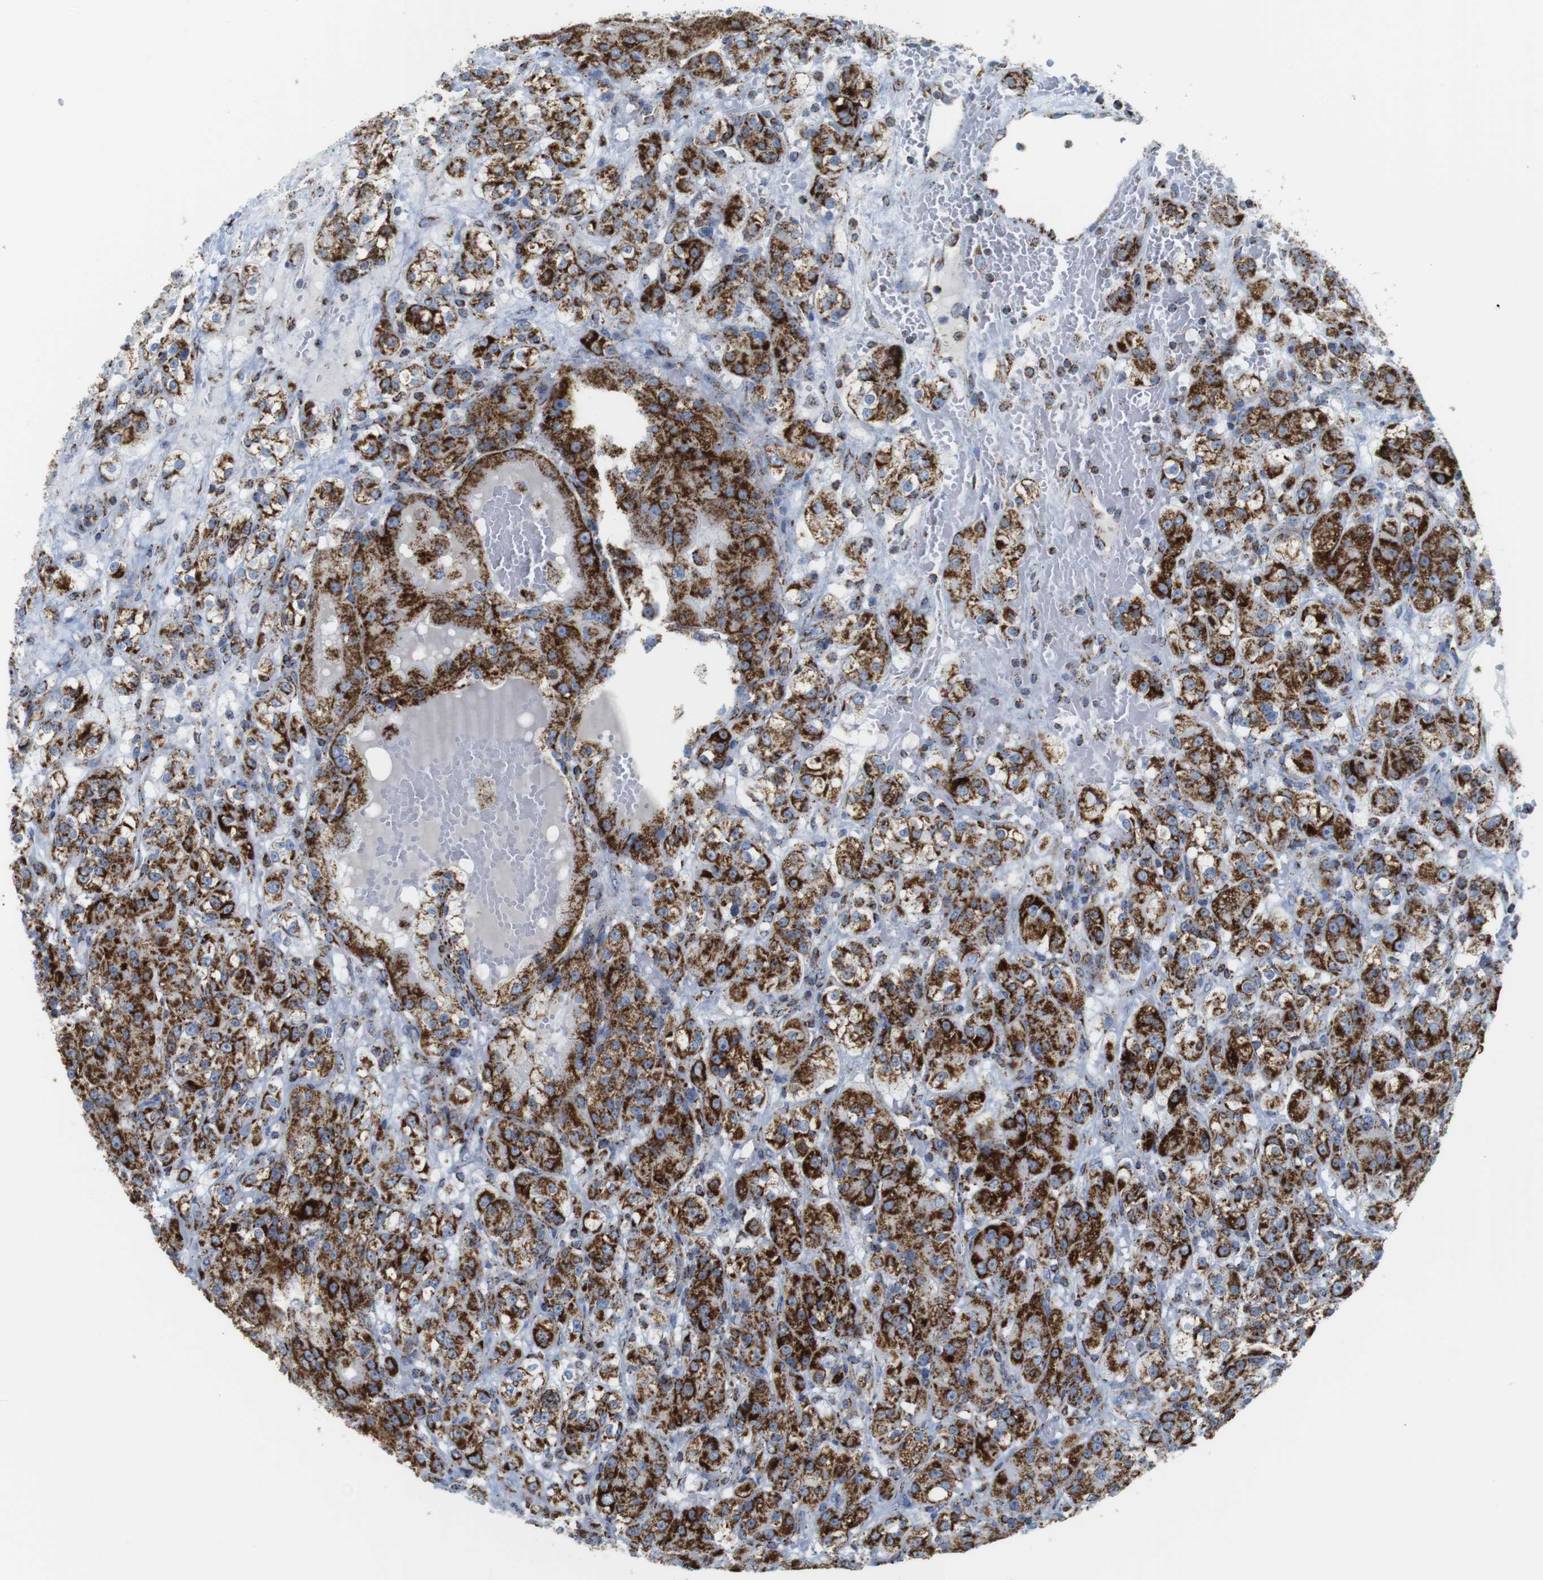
{"staining": {"intensity": "strong", "quantity": ">75%", "location": "cytoplasmic/membranous"}, "tissue": "renal cancer", "cell_type": "Tumor cells", "image_type": "cancer", "snomed": [{"axis": "morphology", "description": "Normal tissue, NOS"}, {"axis": "morphology", "description": "Adenocarcinoma, NOS"}, {"axis": "topography", "description": "Kidney"}], "caption": "DAB (3,3'-diaminobenzidine) immunohistochemical staining of renal cancer exhibits strong cytoplasmic/membranous protein positivity in approximately >75% of tumor cells.", "gene": "ATP5PO", "patient": {"sex": "male", "age": 61}}